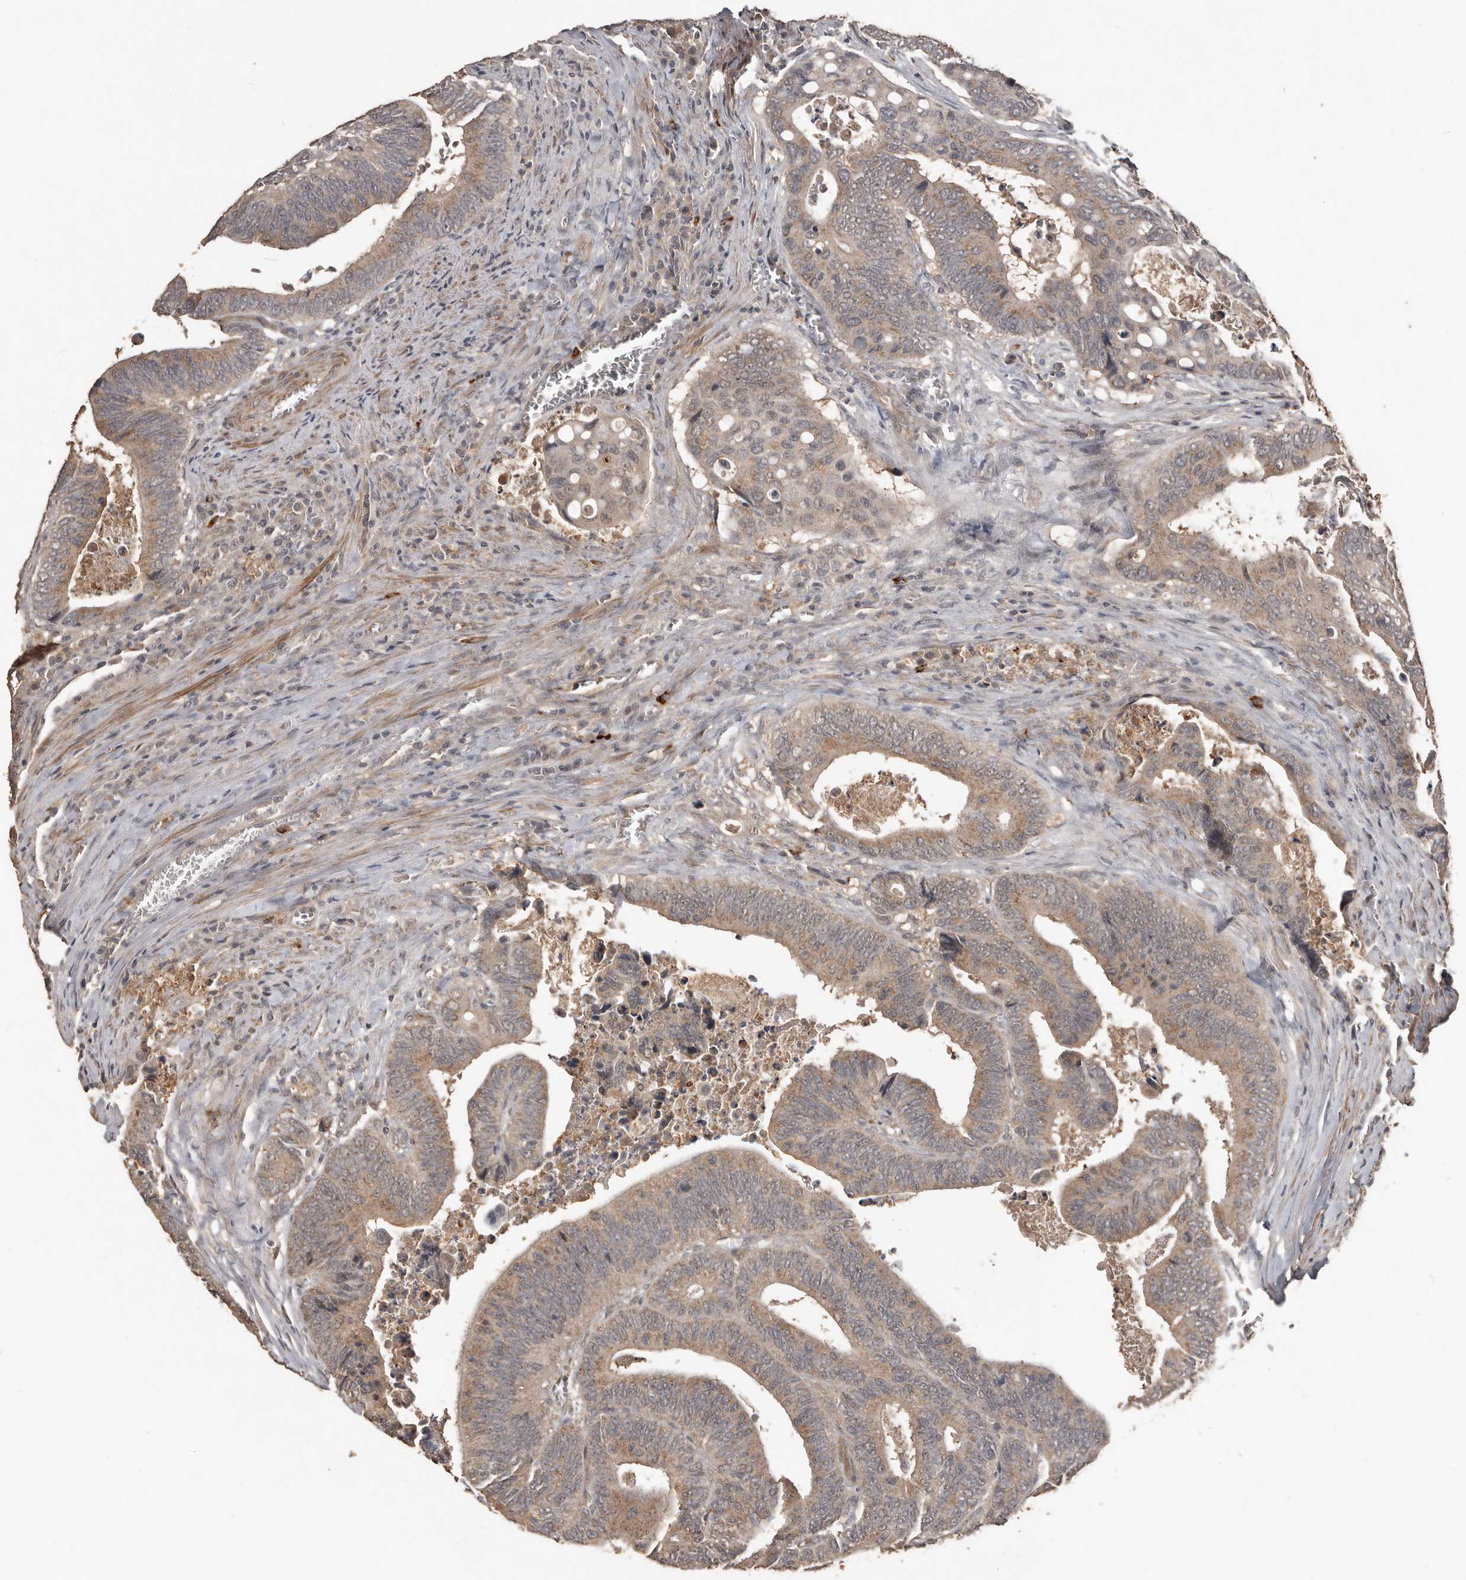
{"staining": {"intensity": "moderate", "quantity": ">75%", "location": "cytoplasmic/membranous"}, "tissue": "colorectal cancer", "cell_type": "Tumor cells", "image_type": "cancer", "snomed": [{"axis": "morphology", "description": "Inflammation, NOS"}, {"axis": "morphology", "description": "Adenocarcinoma, NOS"}, {"axis": "topography", "description": "Colon"}], "caption": "Protein analysis of adenocarcinoma (colorectal) tissue displays moderate cytoplasmic/membranous expression in approximately >75% of tumor cells. Nuclei are stained in blue.", "gene": "BAMBI", "patient": {"sex": "male", "age": 72}}